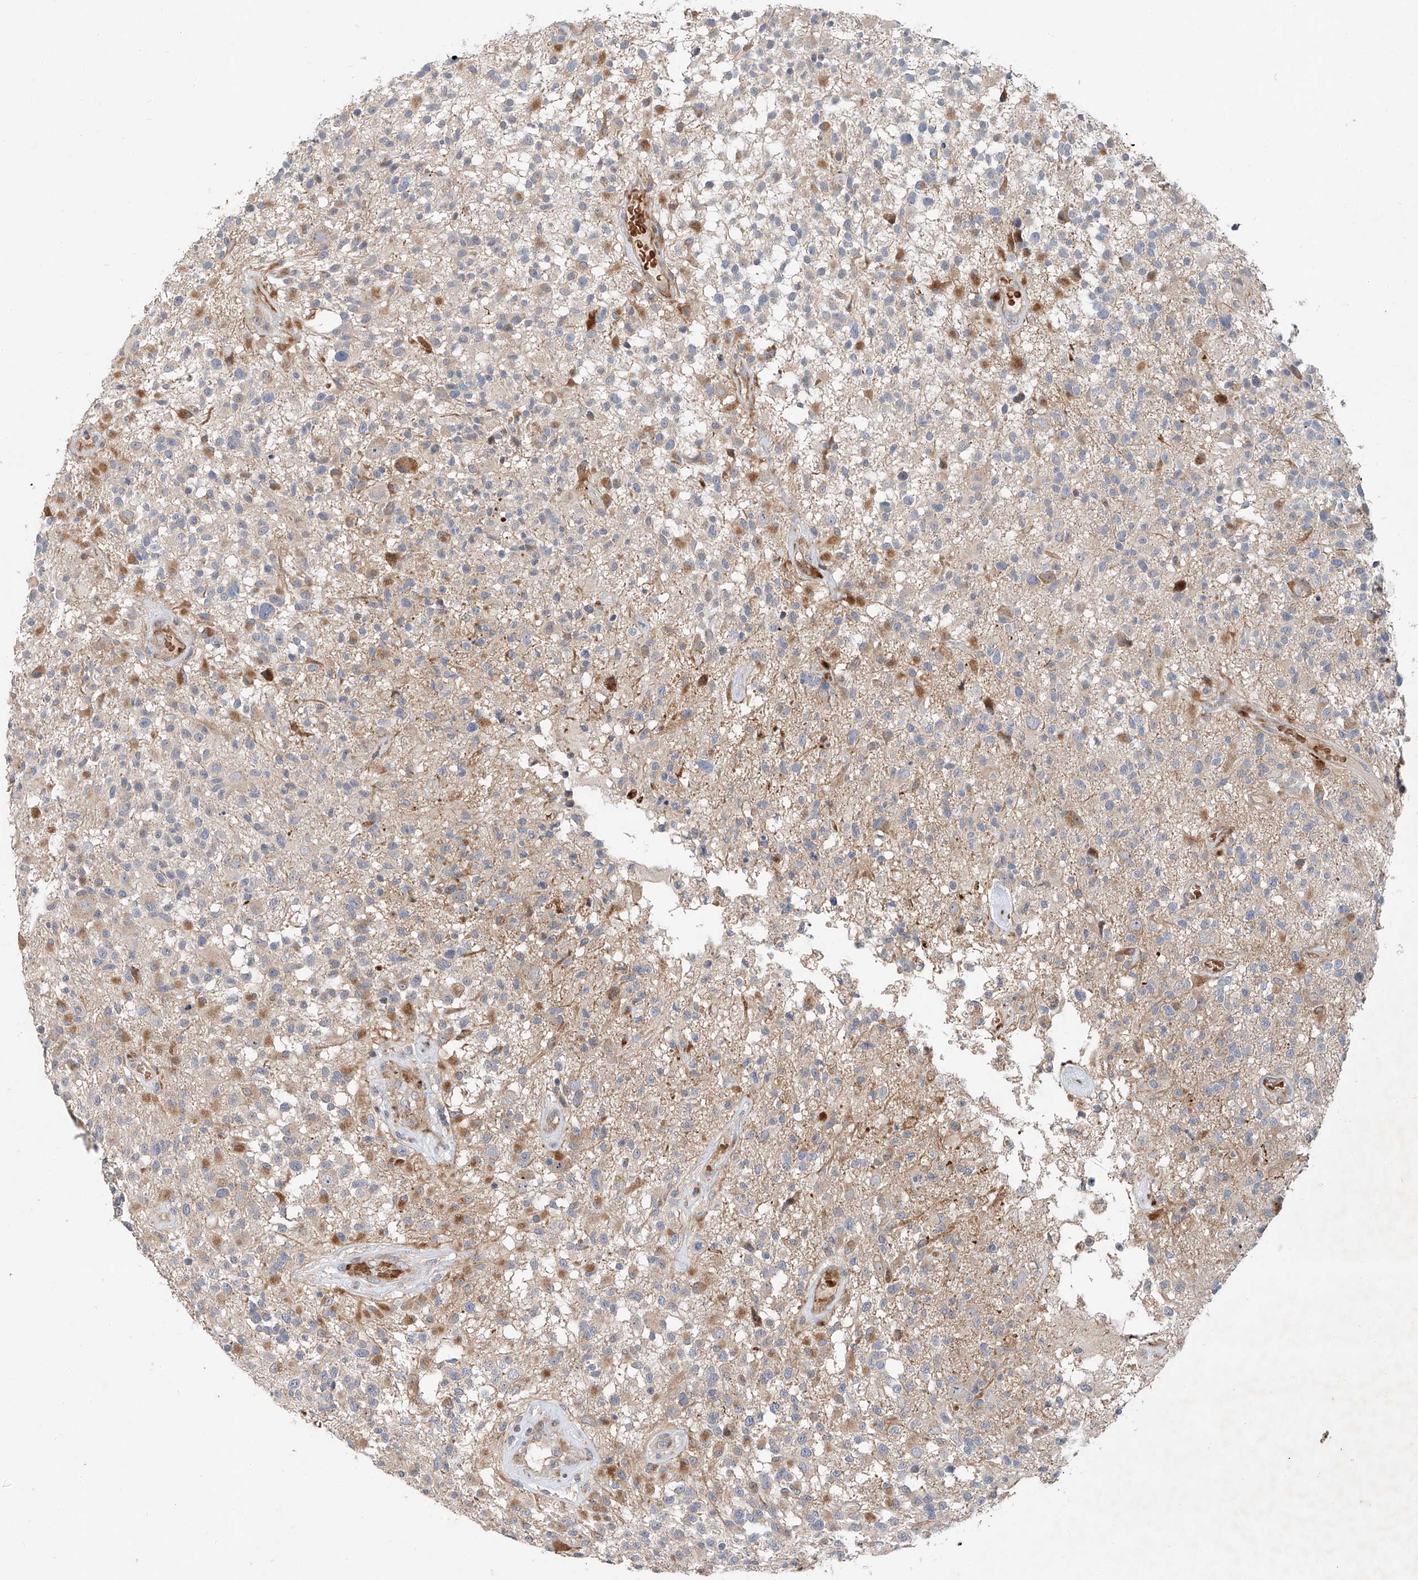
{"staining": {"intensity": "moderate", "quantity": "<25%", "location": "cytoplasmic/membranous"}, "tissue": "glioma", "cell_type": "Tumor cells", "image_type": "cancer", "snomed": [{"axis": "morphology", "description": "Glioma, malignant, High grade"}, {"axis": "morphology", "description": "Glioblastoma, NOS"}, {"axis": "topography", "description": "Brain"}], "caption": "Tumor cells demonstrate low levels of moderate cytoplasmic/membranous staining in approximately <25% of cells in human glioma.", "gene": "USF3", "patient": {"sex": "male", "age": 60}}